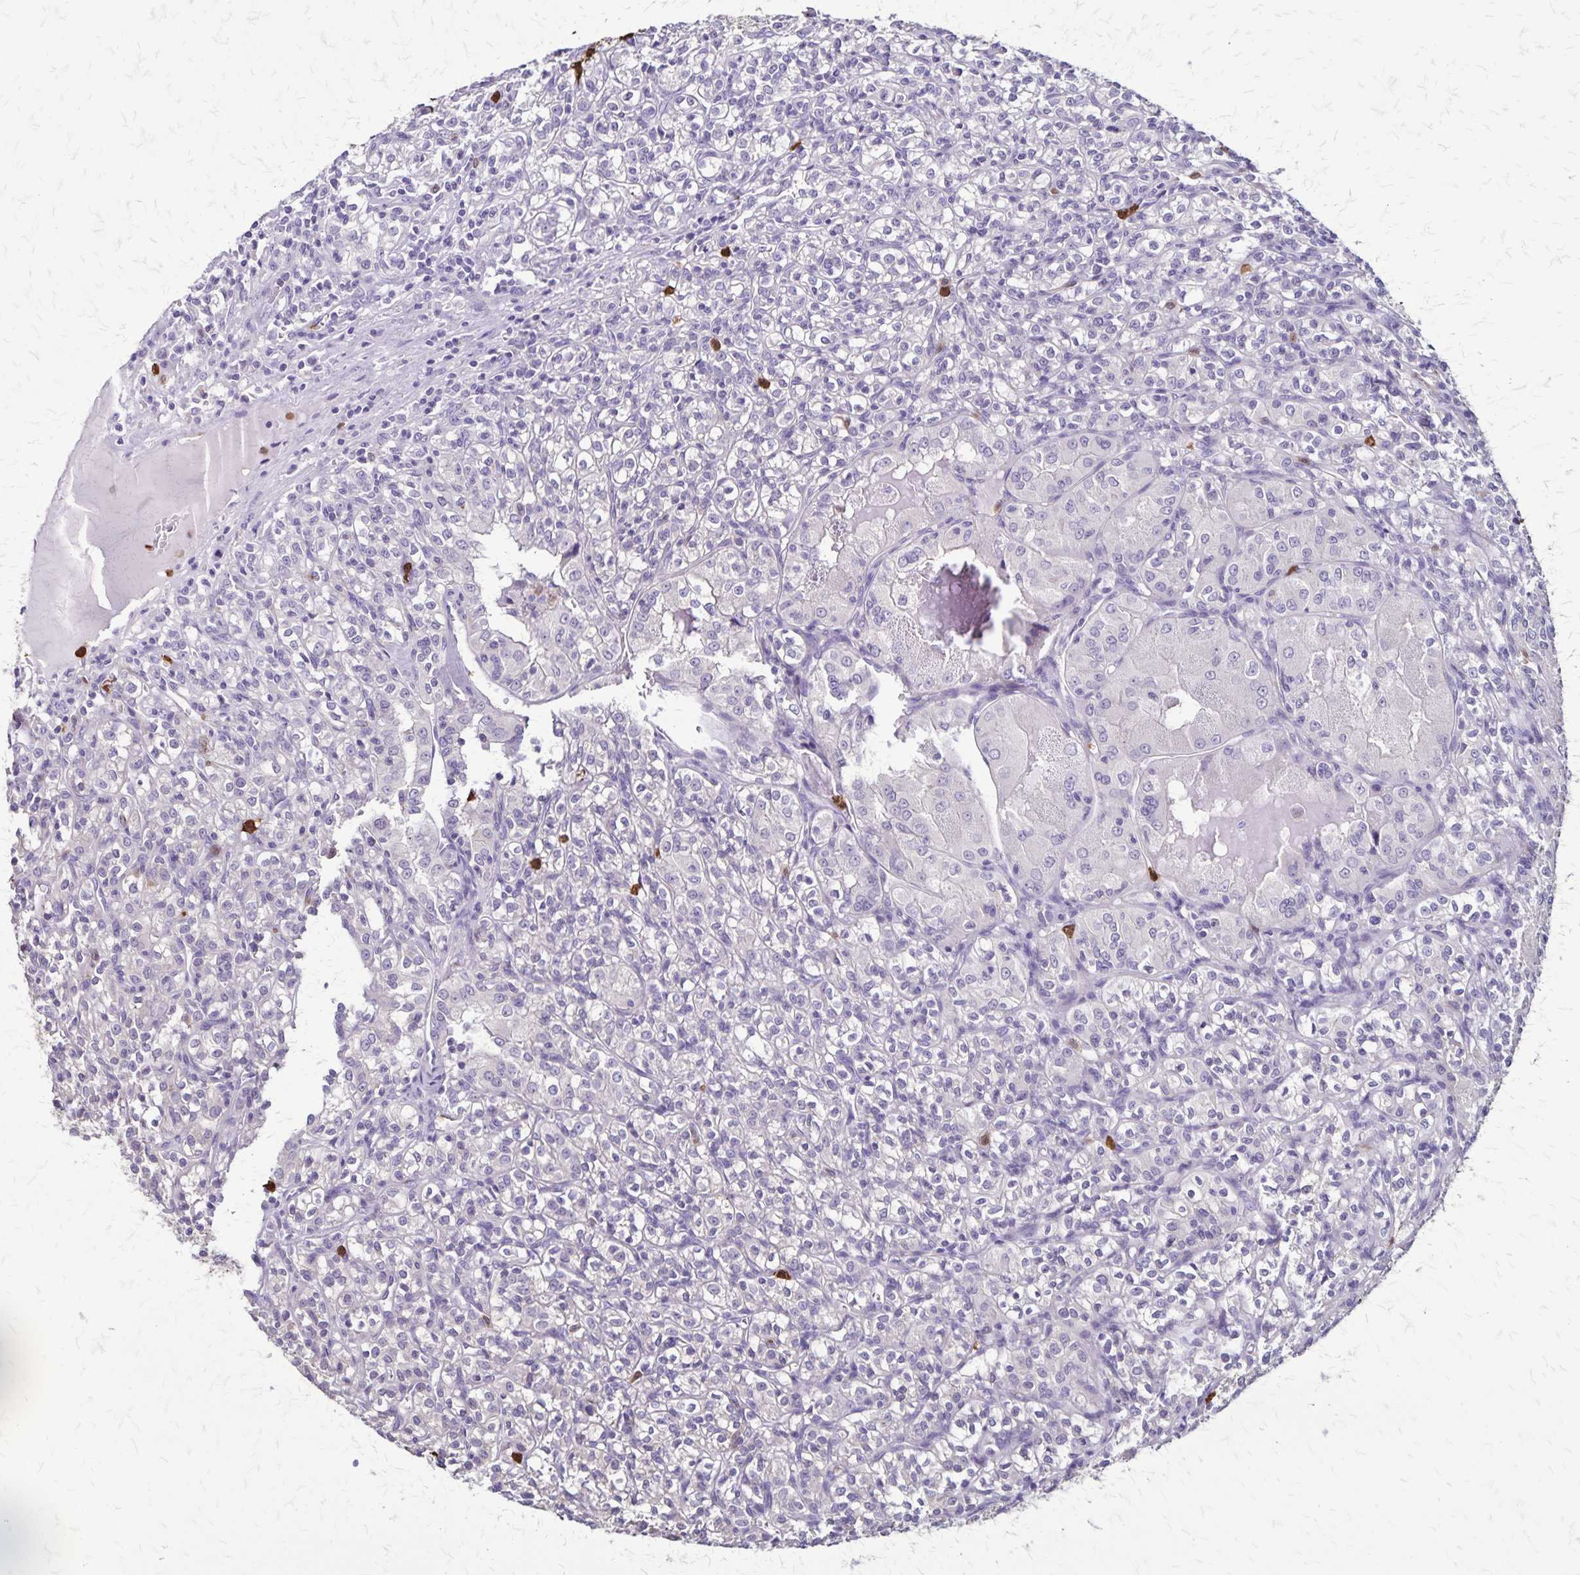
{"staining": {"intensity": "negative", "quantity": "none", "location": "none"}, "tissue": "renal cancer", "cell_type": "Tumor cells", "image_type": "cancer", "snomed": [{"axis": "morphology", "description": "Adenocarcinoma, NOS"}, {"axis": "topography", "description": "Kidney"}], "caption": "Tumor cells show no significant protein staining in renal cancer (adenocarcinoma).", "gene": "ULBP3", "patient": {"sex": "male", "age": 36}}